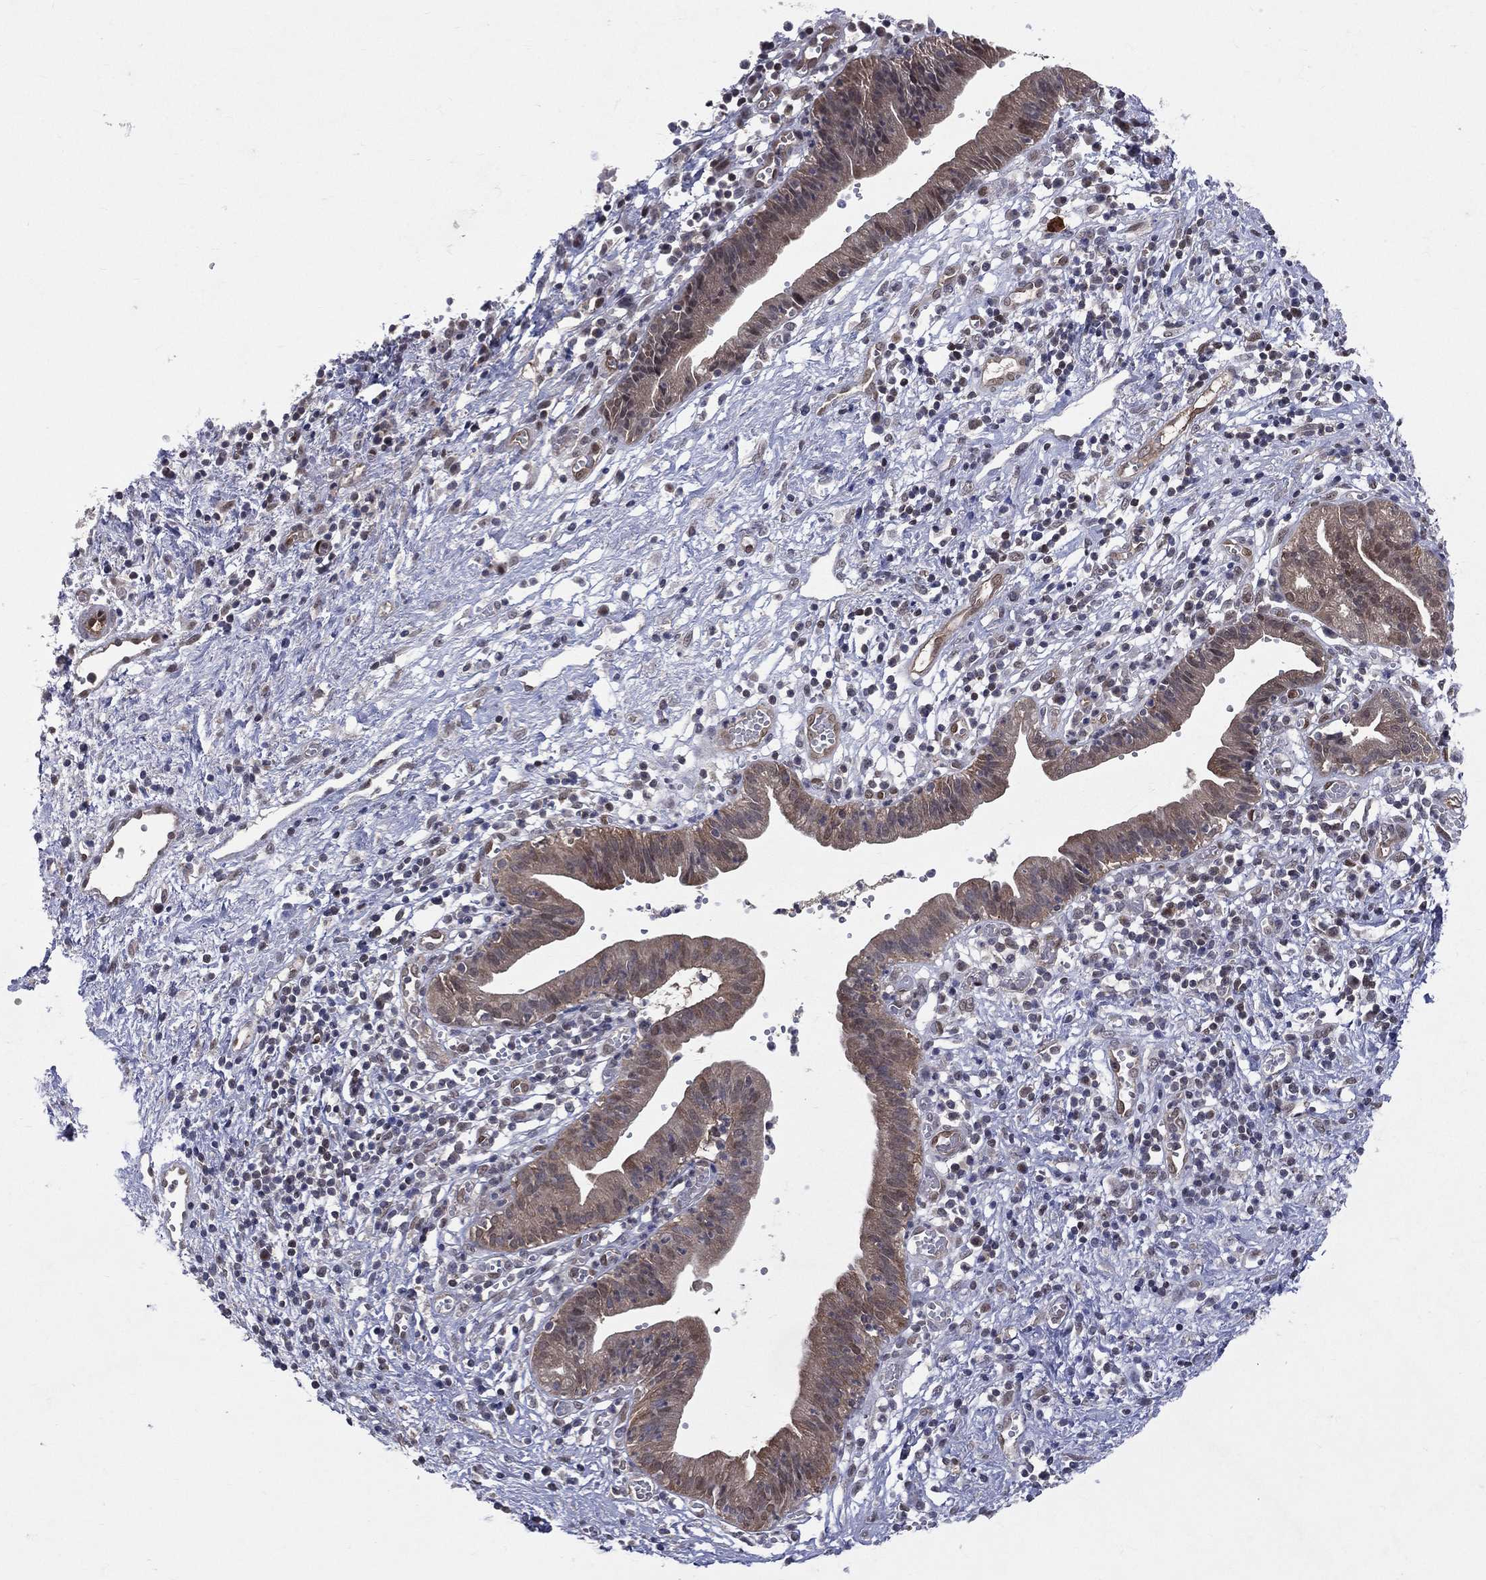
{"staining": {"intensity": "weak", "quantity": ">75%", "location": "cytoplasmic/membranous"}, "tissue": "pancreatic cancer", "cell_type": "Tumor cells", "image_type": "cancer", "snomed": [{"axis": "morphology", "description": "Adenocarcinoma, NOS"}, {"axis": "topography", "description": "Pancreas"}], "caption": "There is low levels of weak cytoplasmic/membranous expression in tumor cells of adenocarcinoma (pancreatic), as demonstrated by immunohistochemical staining (brown color).", "gene": "GMPR2", "patient": {"sex": "female", "age": 73}}